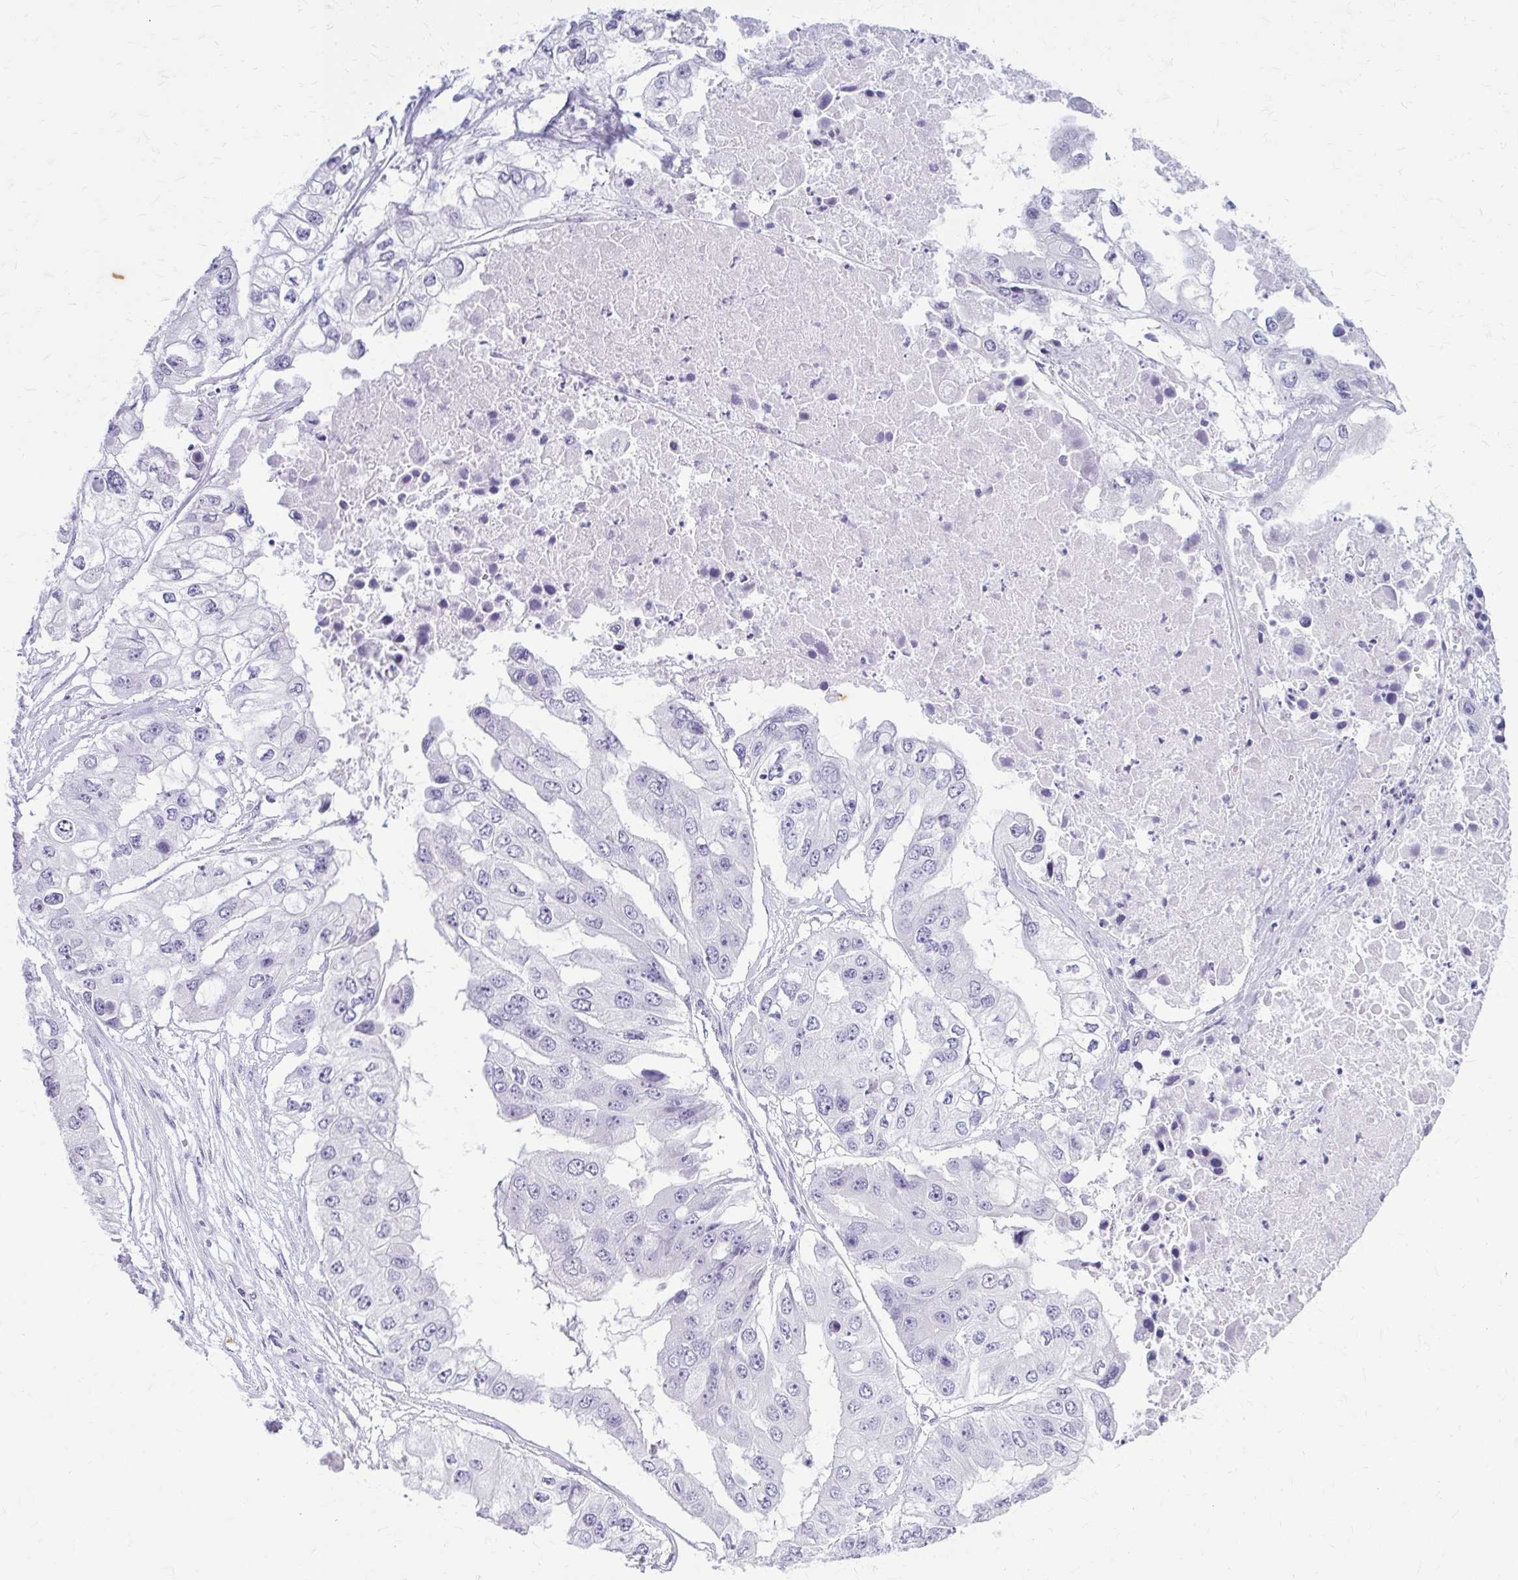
{"staining": {"intensity": "negative", "quantity": "none", "location": "none"}, "tissue": "ovarian cancer", "cell_type": "Tumor cells", "image_type": "cancer", "snomed": [{"axis": "morphology", "description": "Cystadenocarcinoma, serous, NOS"}, {"axis": "topography", "description": "Ovary"}], "caption": "IHC of human ovarian serous cystadenocarcinoma shows no expression in tumor cells. (Stains: DAB (3,3'-diaminobenzidine) immunohistochemistry with hematoxylin counter stain, Microscopy: brightfield microscopy at high magnification).", "gene": "KRT5", "patient": {"sex": "female", "age": 56}}